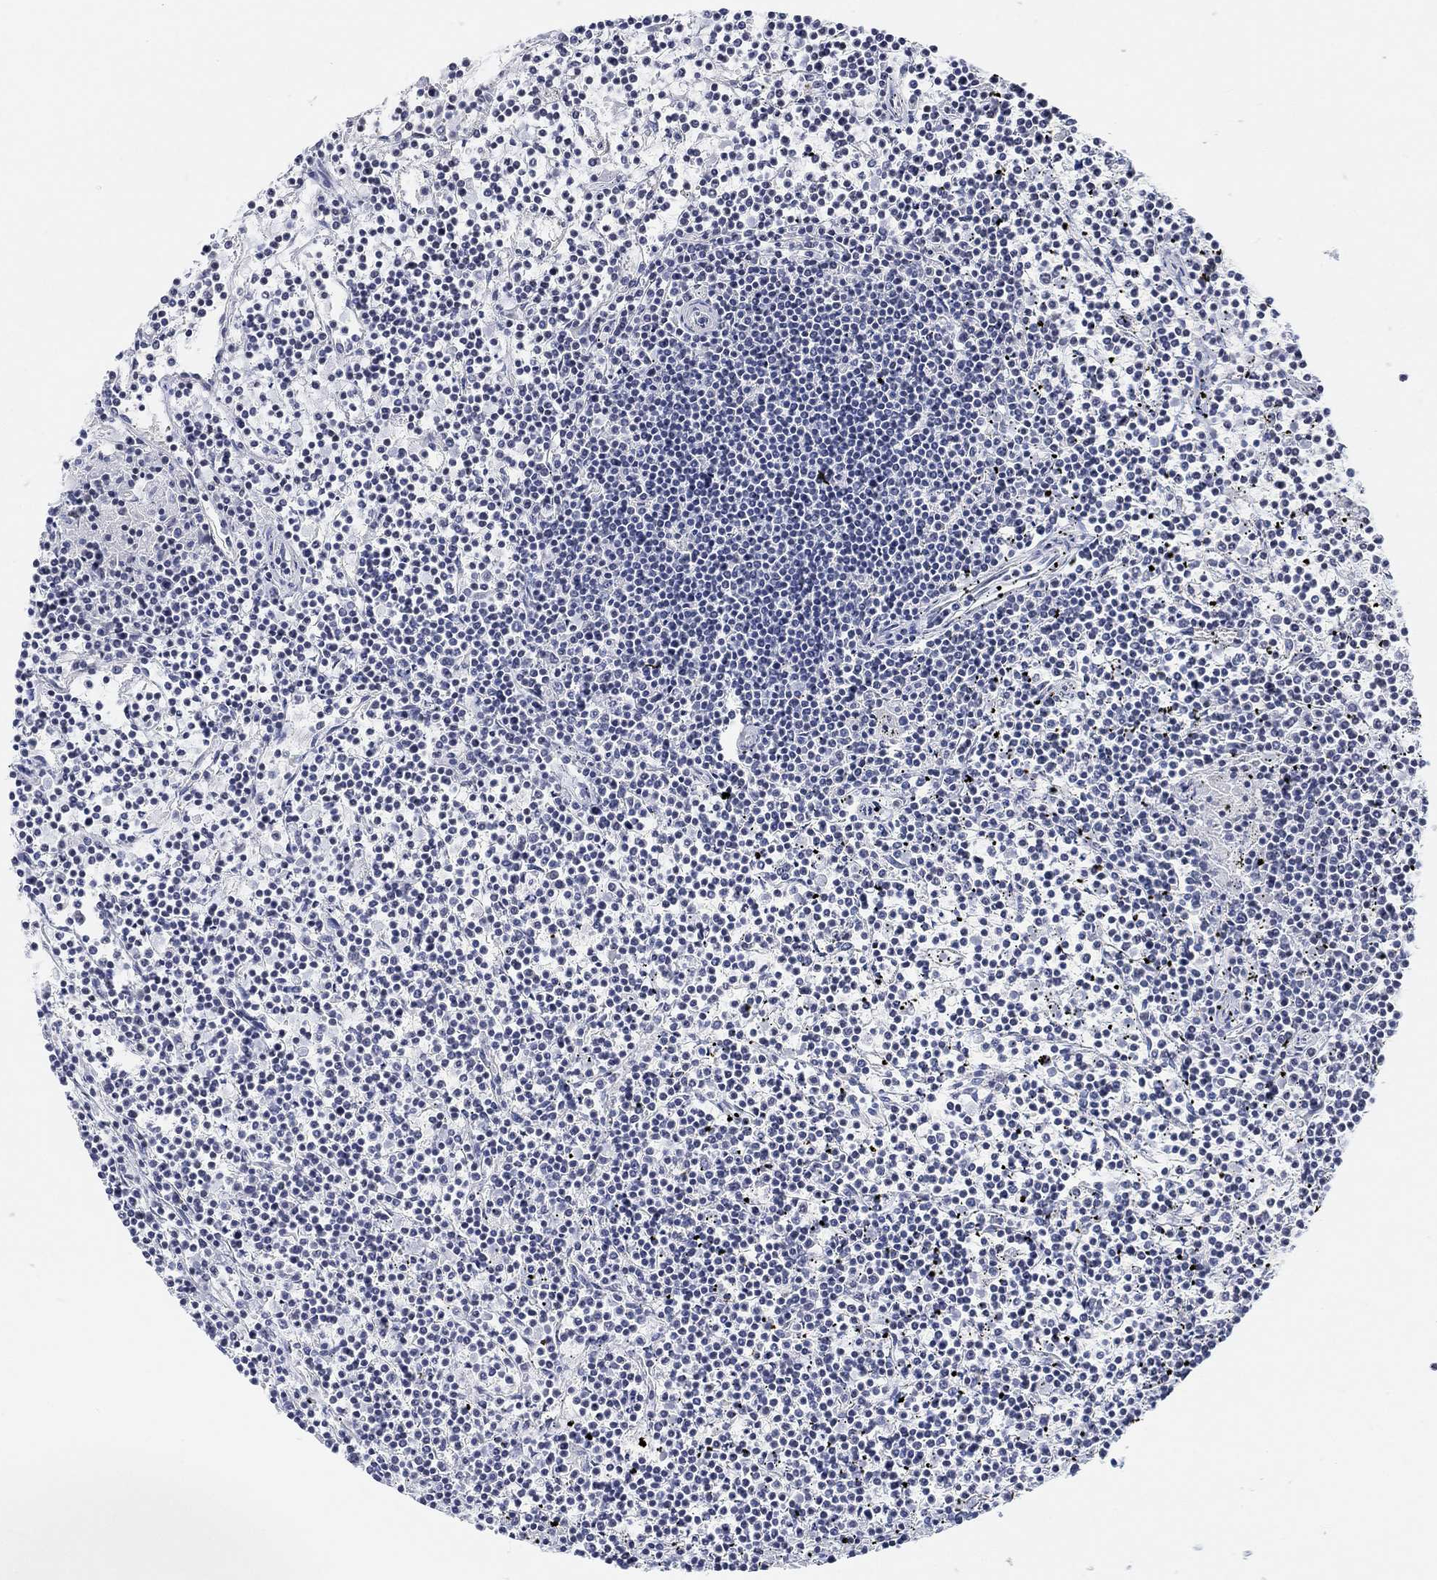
{"staining": {"intensity": "negative", "quantity": "none", "location": "none"}, "tissue": "lymphoma", "cell_type": "Tumor cells", "image_type": "cancer", "snomed": [{"axis": "morphology", "description": "Malignant lymphoma, non-Hodgkin's type, Low grade"}, {"axis": "topography", "description": "Spleen"}], "caption": "Immunohistochemistry micrograph of neoplastic tissue: human lymphoma stained with DAB (3,3'-diaminobenzidine) reveals no significant protein positivity in tumor cells. Brightfield microscopy of immunohistochemistry (IHC) stained with DAB (brown) and hematoxylin (blue), captured at high magnification.", "gene": "PURG", "patient": {"sex": "female", "age": 19}}